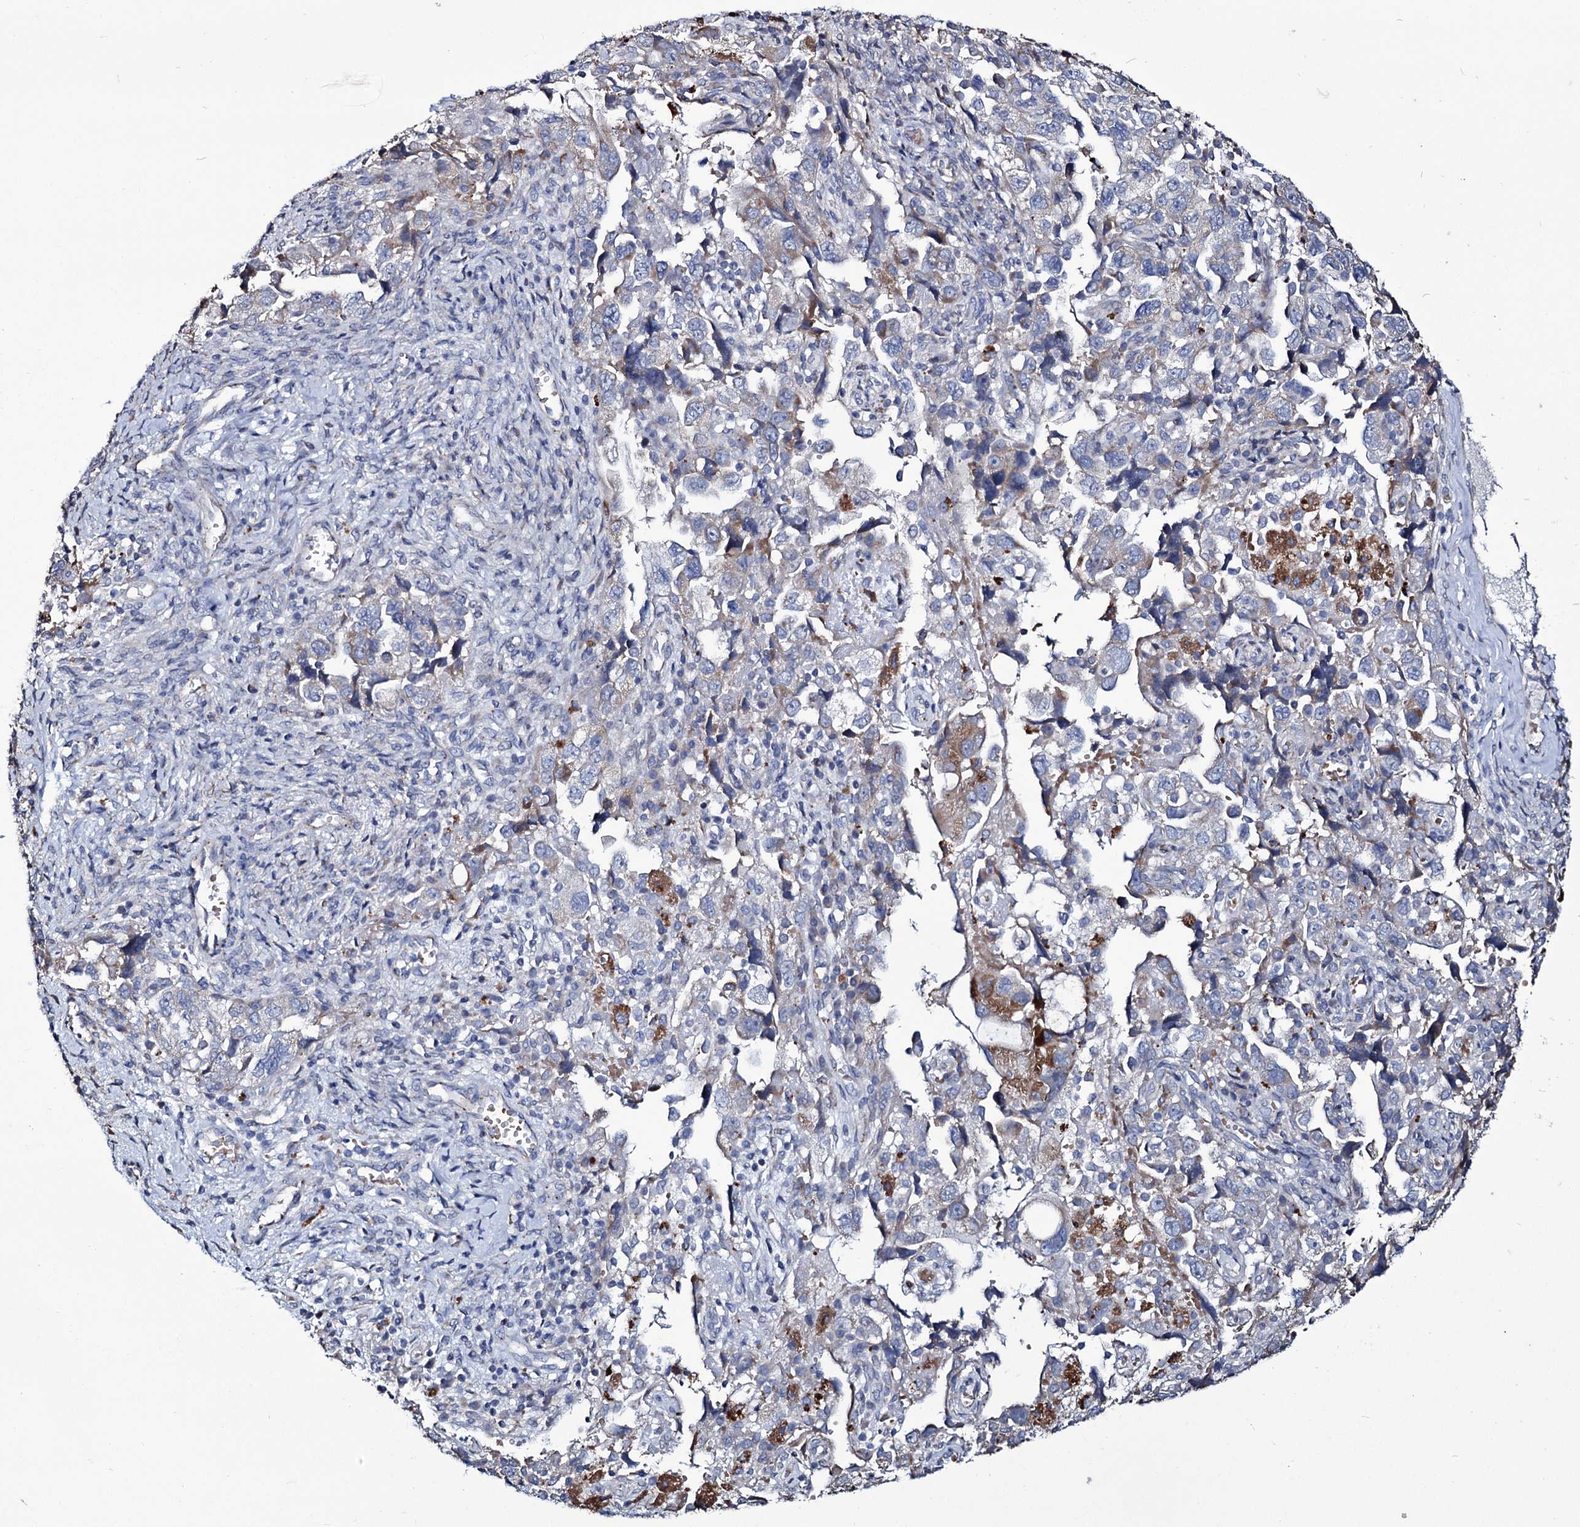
{"staining": {"intensity": "weak", "quantity": "<25%", "location": "cytoplasmic/membranous"}, "tissue": "ovarian cancer", "cell_type": "Tumor cells", "image_type": "cancer", "snomed": [{"axis": "morphology", "description": "Carcinoma, NOS"}, {"axis": "morphology", "description": "Cystadenocarcinoma, serous, NOS"}, {"axis": "topography", "description": "Ovary"}], "caption": "DAB immunohistochemical staining of ovarian serous cystadenocarcinoma shows no significant staining in tumor cells. (DAB (3,3'-diaminobenzidine) IHC visualized using brightfield microscopy, high magnification).", "gene": "TUBGCP5", "patient": {"sex": "female", "age": 69}}